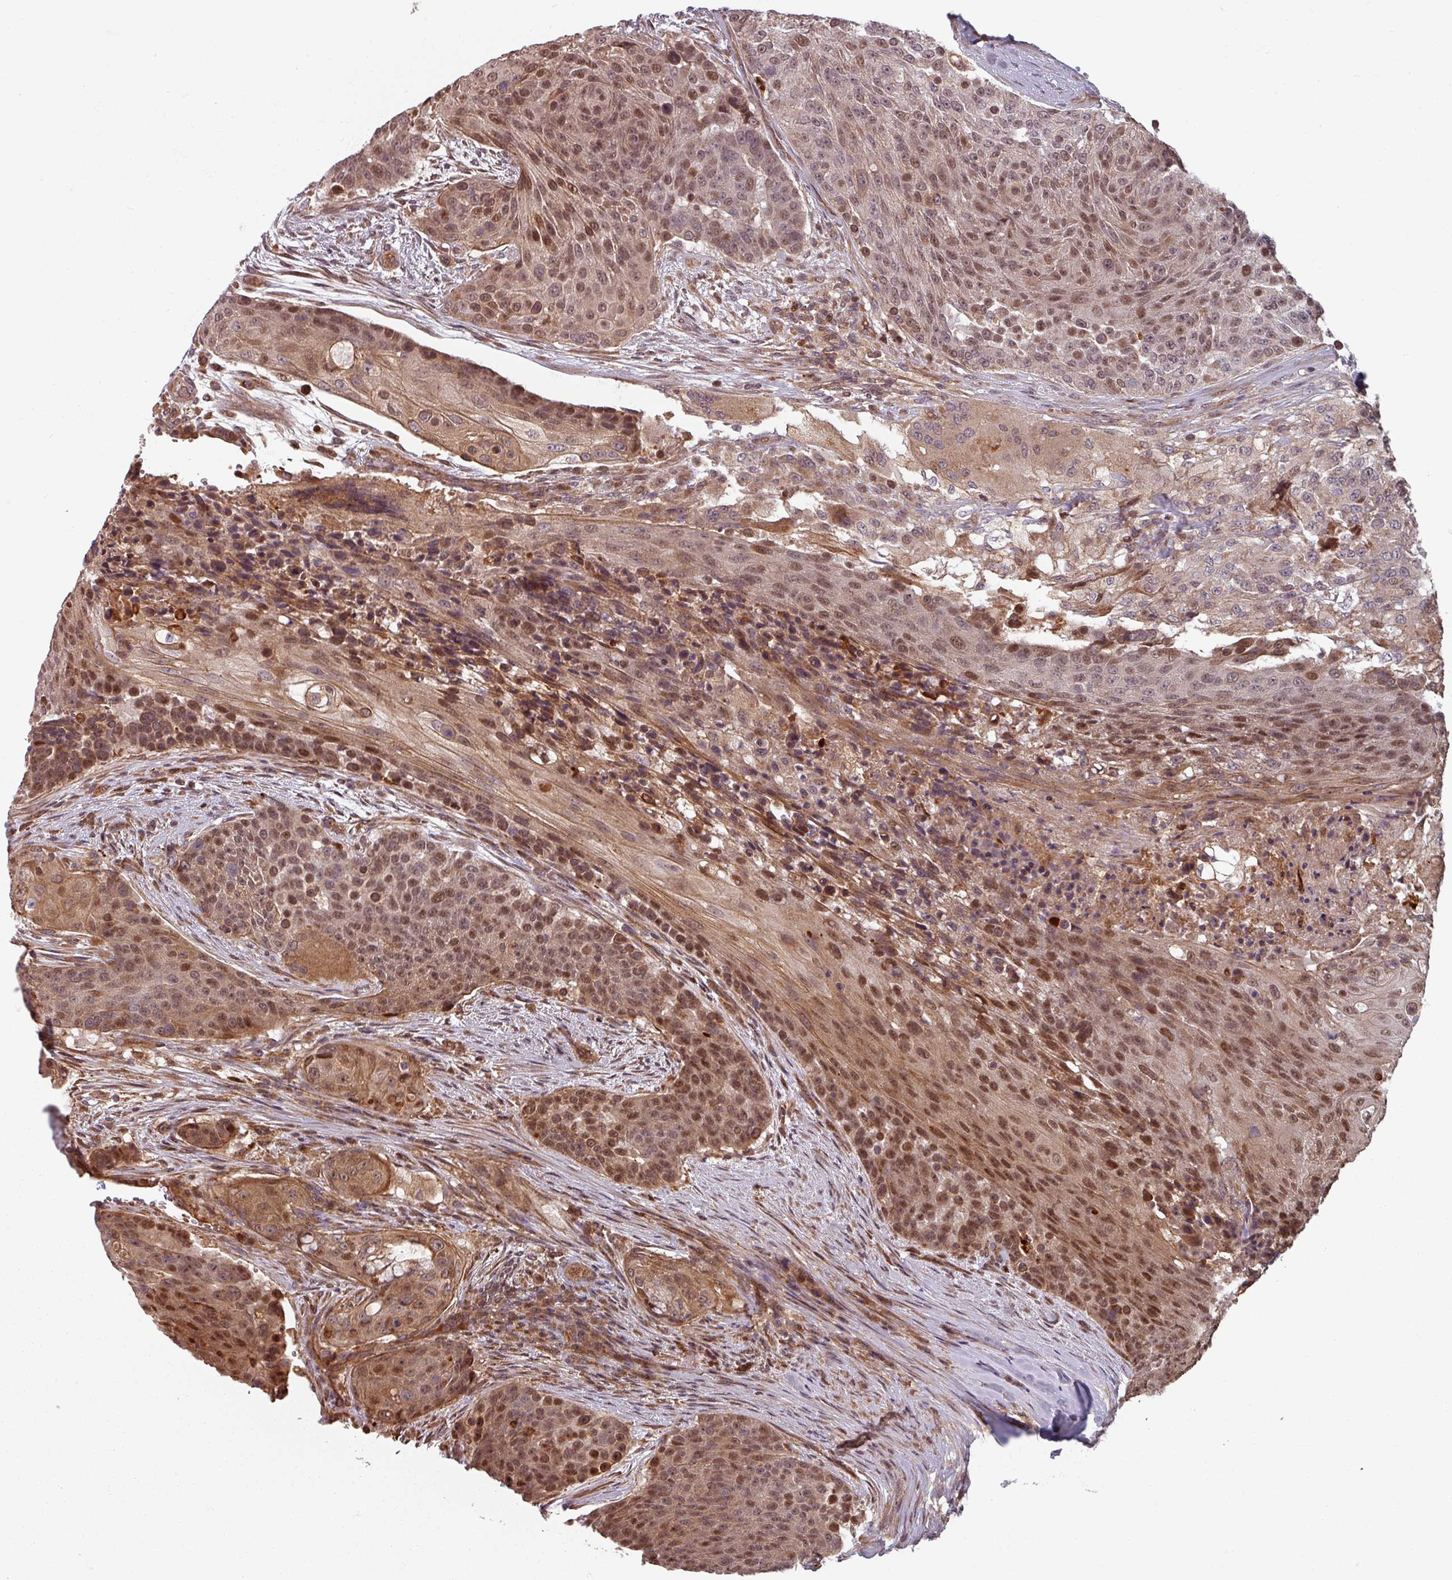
{"staining": {"intensity": "moderate", "quantity": "25%-75%", "location": "cytoplasmic/membranous,nuclear"}, "tissue": "urothelial cancer", "cell_type": "Tumor cells", "image_type": "cancer", "snomed": [{"axis": "morphology", "description": "Urothelial carcinoma, High grade"}, {"axis": "topography", "description": "Urinary bladder"}], "caption": "Urothelial carcinoma (high-grade) tissue displays moderate cytoplasmic/membranous and nuclear staining in about 25%-75% of tumor cells", "gene": "EID1", "patient": {"sex": "female", "age": 63}}